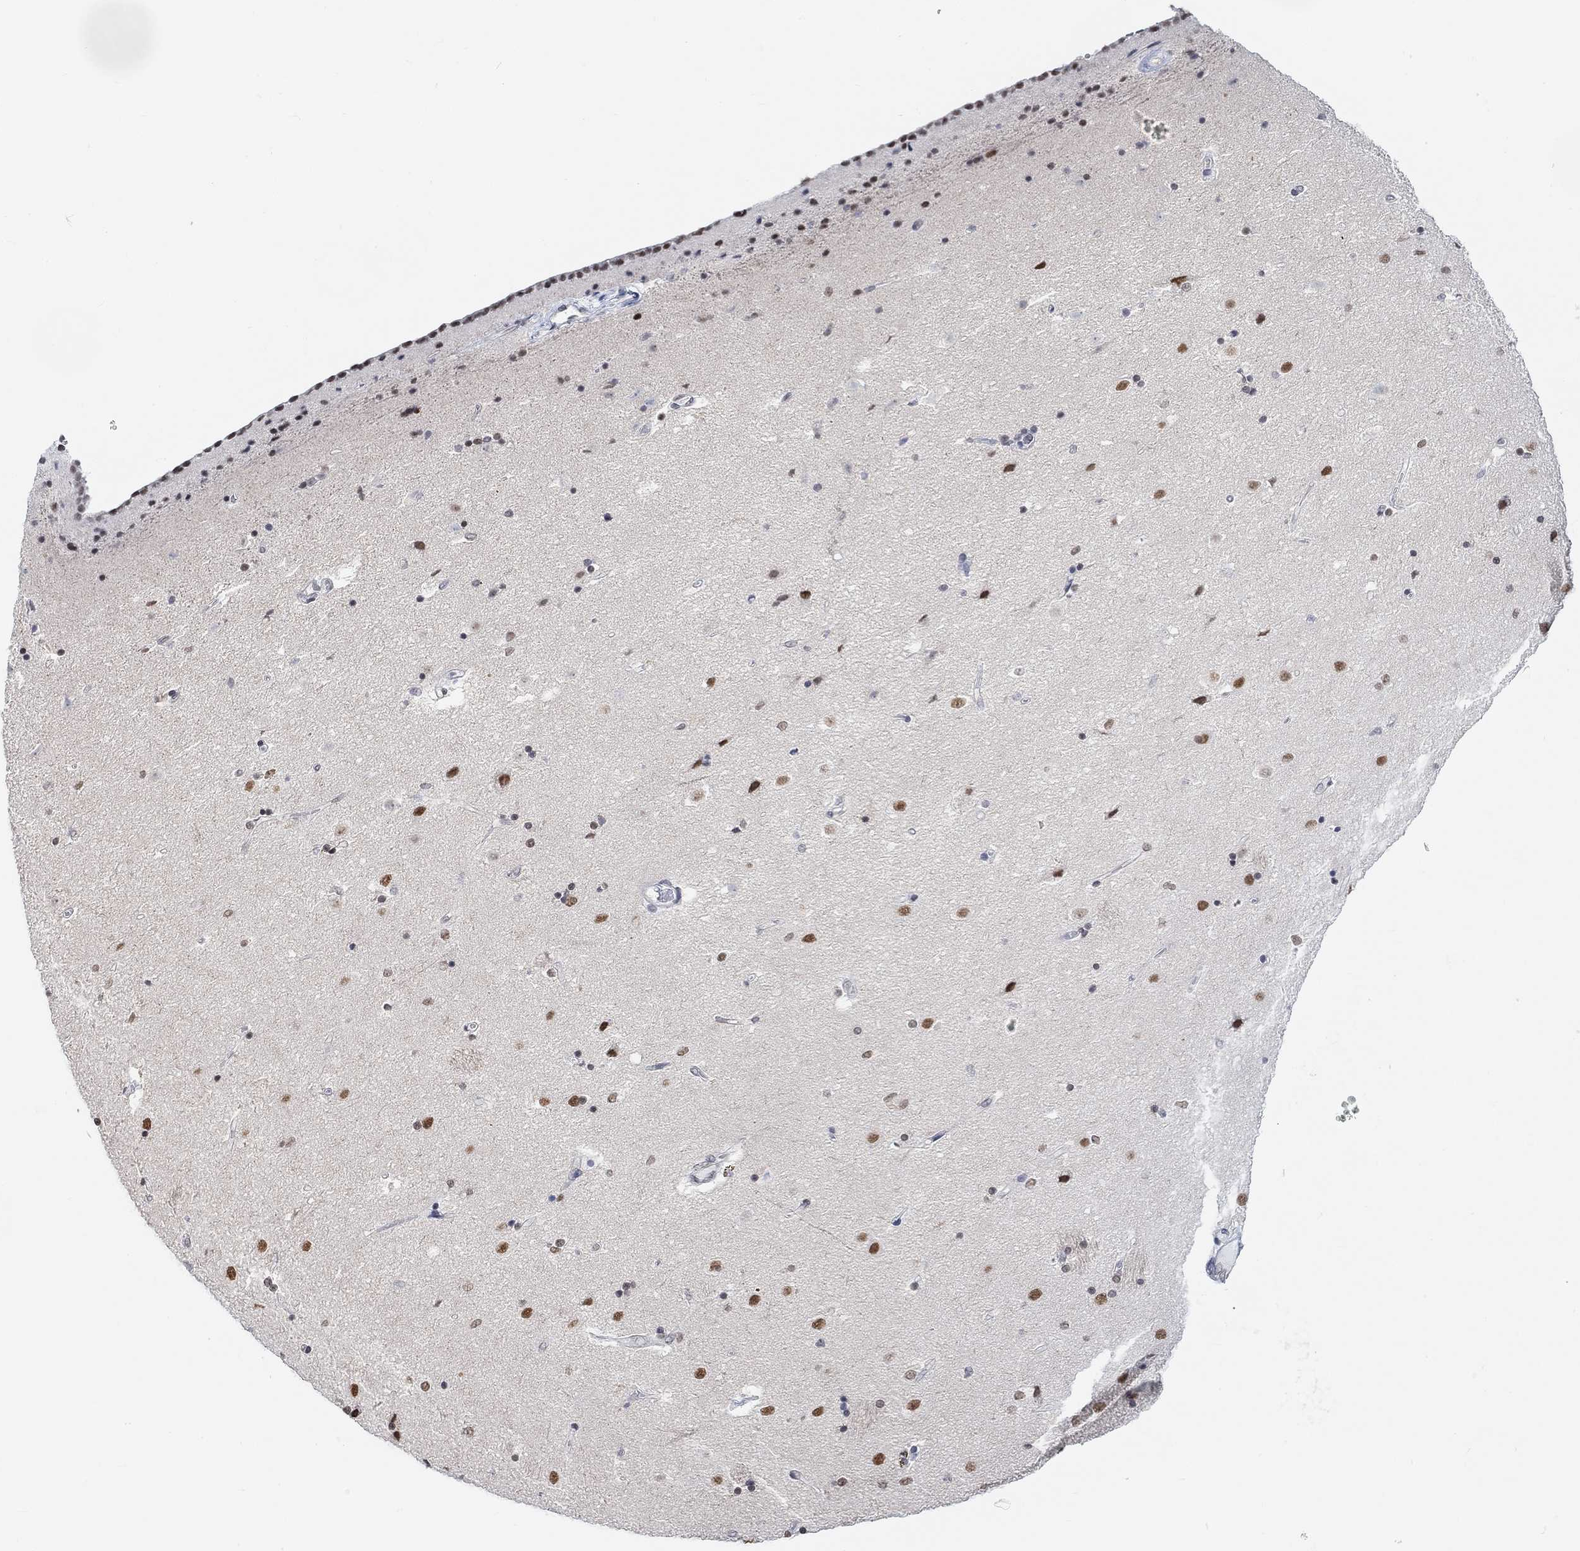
{"staining": {"intensity": "moderate", "quantity": "<25%", "location": "nuclear"}, "tissue": "caudate", "cell_type": "Glial cells", "image_type": "normal", "snomed": [{"axis": "morphology", "description": "Normal tissue, NOS"}, {"axis": "topography", "description": "Lateral ventricle wall"}], "caption": "Caudate stained for a protein demonstrates moderate nuclear positivity in glial cells. (DAB IHC with brightfield microscopy, high magnification).", "gene": "PURG", "patient": {"sex": "female", "age": 71}}